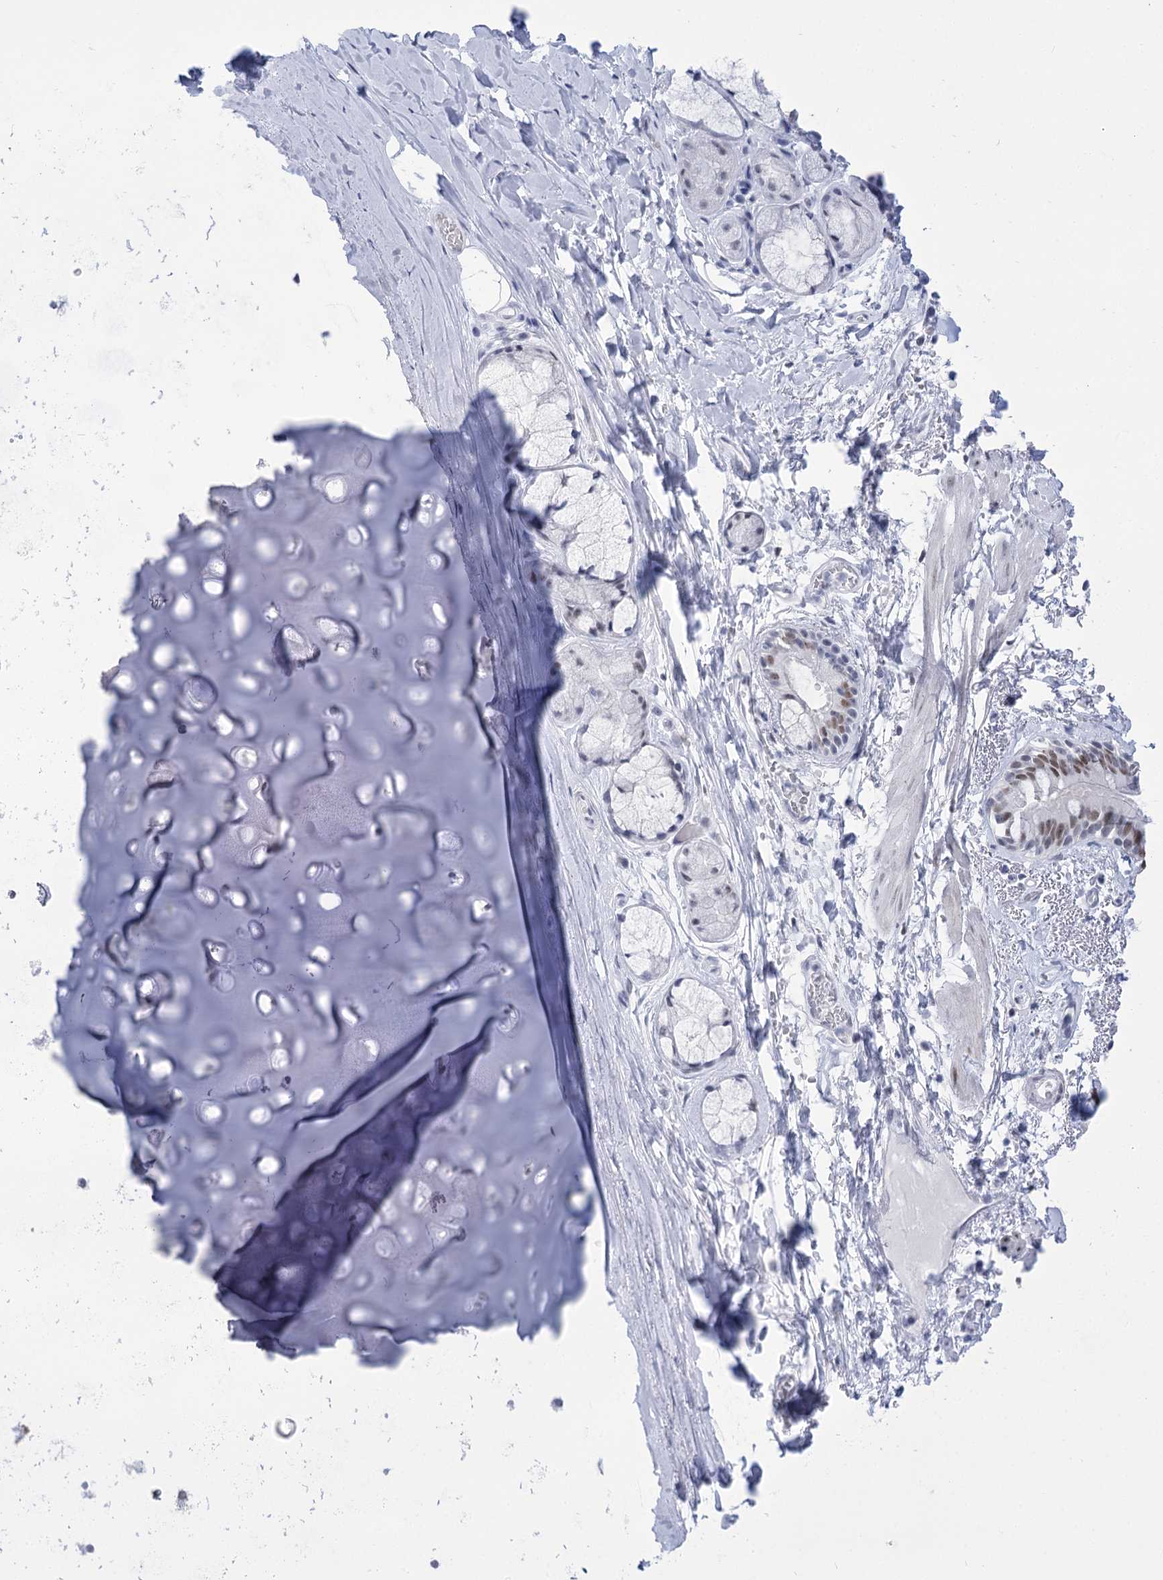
{"staining": {"intensity": "negative", "quantity": "none", "location": "none"}, "tissue": "adipose tissue", "cell_type": "Adipocytes", "image_type": "normal", "snomed": [{"axis": "morphology", "description": "Normal tissue, NOS"}, {"axis": "topography", "description": "Lymph node"}, {"axis": "topography", "description": "Bronchus"}], "caption": "DAB (3,3'-diaminobenzidine) immunohistochemical staining of normal human adipose tissue reveals no significant positivity in adipocytes. Brightfield microscopy of immunohistochemistry (IHC) stained with DAB (brown) and hematoxylin (blue), captured at high magnification.", "gene": "HORMAD1", "patient": {"sex": "male", "age": 63}}